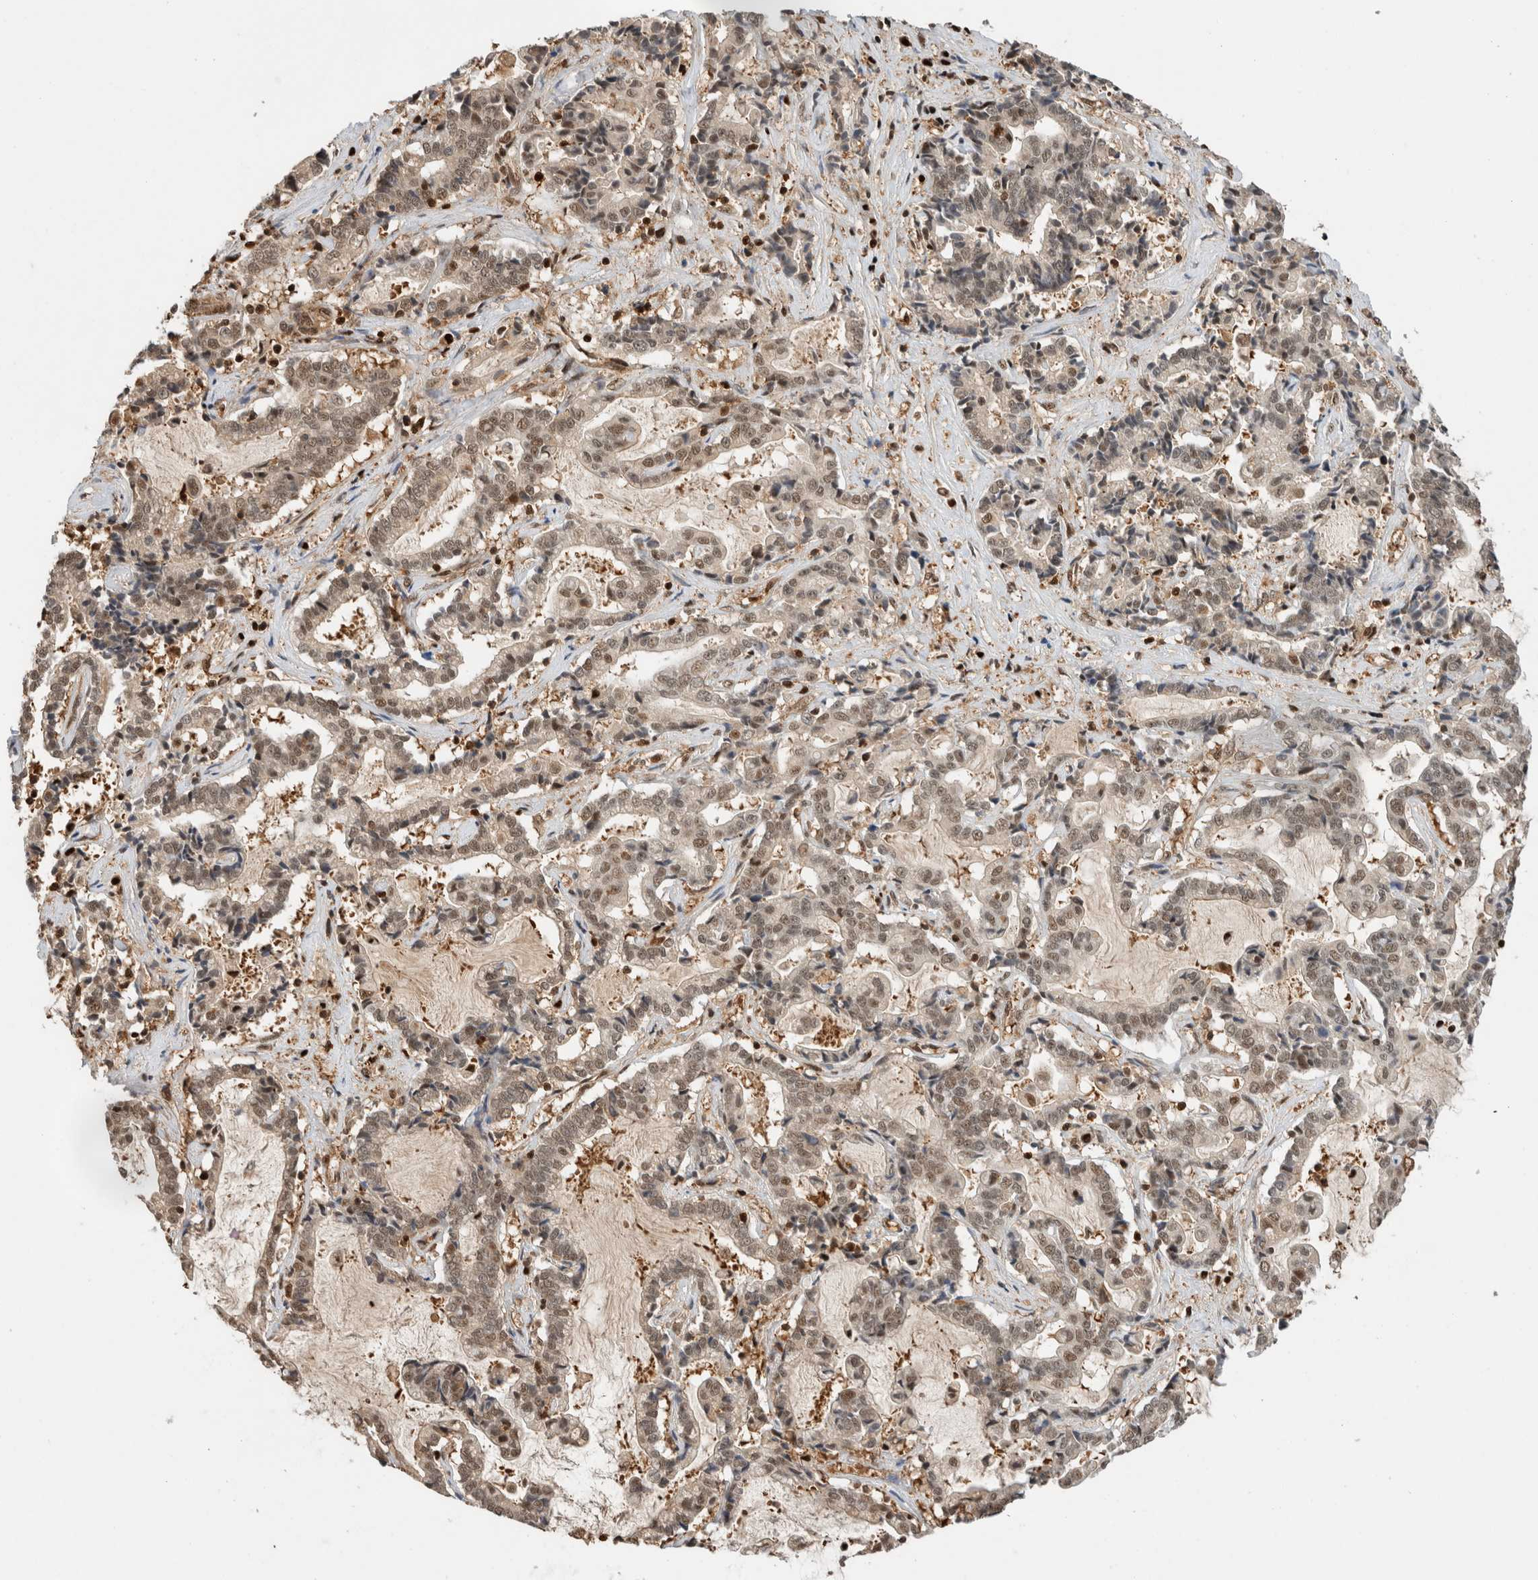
{"staining": {"intensity": "weak", "quantity": "25%-75%", "location": "nuclear"}, "tissue": "liver cancer", "cell_type": "Tumor cells", "image_type": "cancer", "snomed": [{"axis": "morphology", "description": "Cholangiocarcinoma"}, {"axis": "topography", "description": "Liver"}], "caption": "Immunohistochemistry (IHC) of liver cancer (cholangiocarcinoma) demonstrates low levels of weak nuclear positivity in approximately 25%-75% of tumor cells.", "gene": "SNRNP40", "patient": {"sex": "male", "age": 57}}